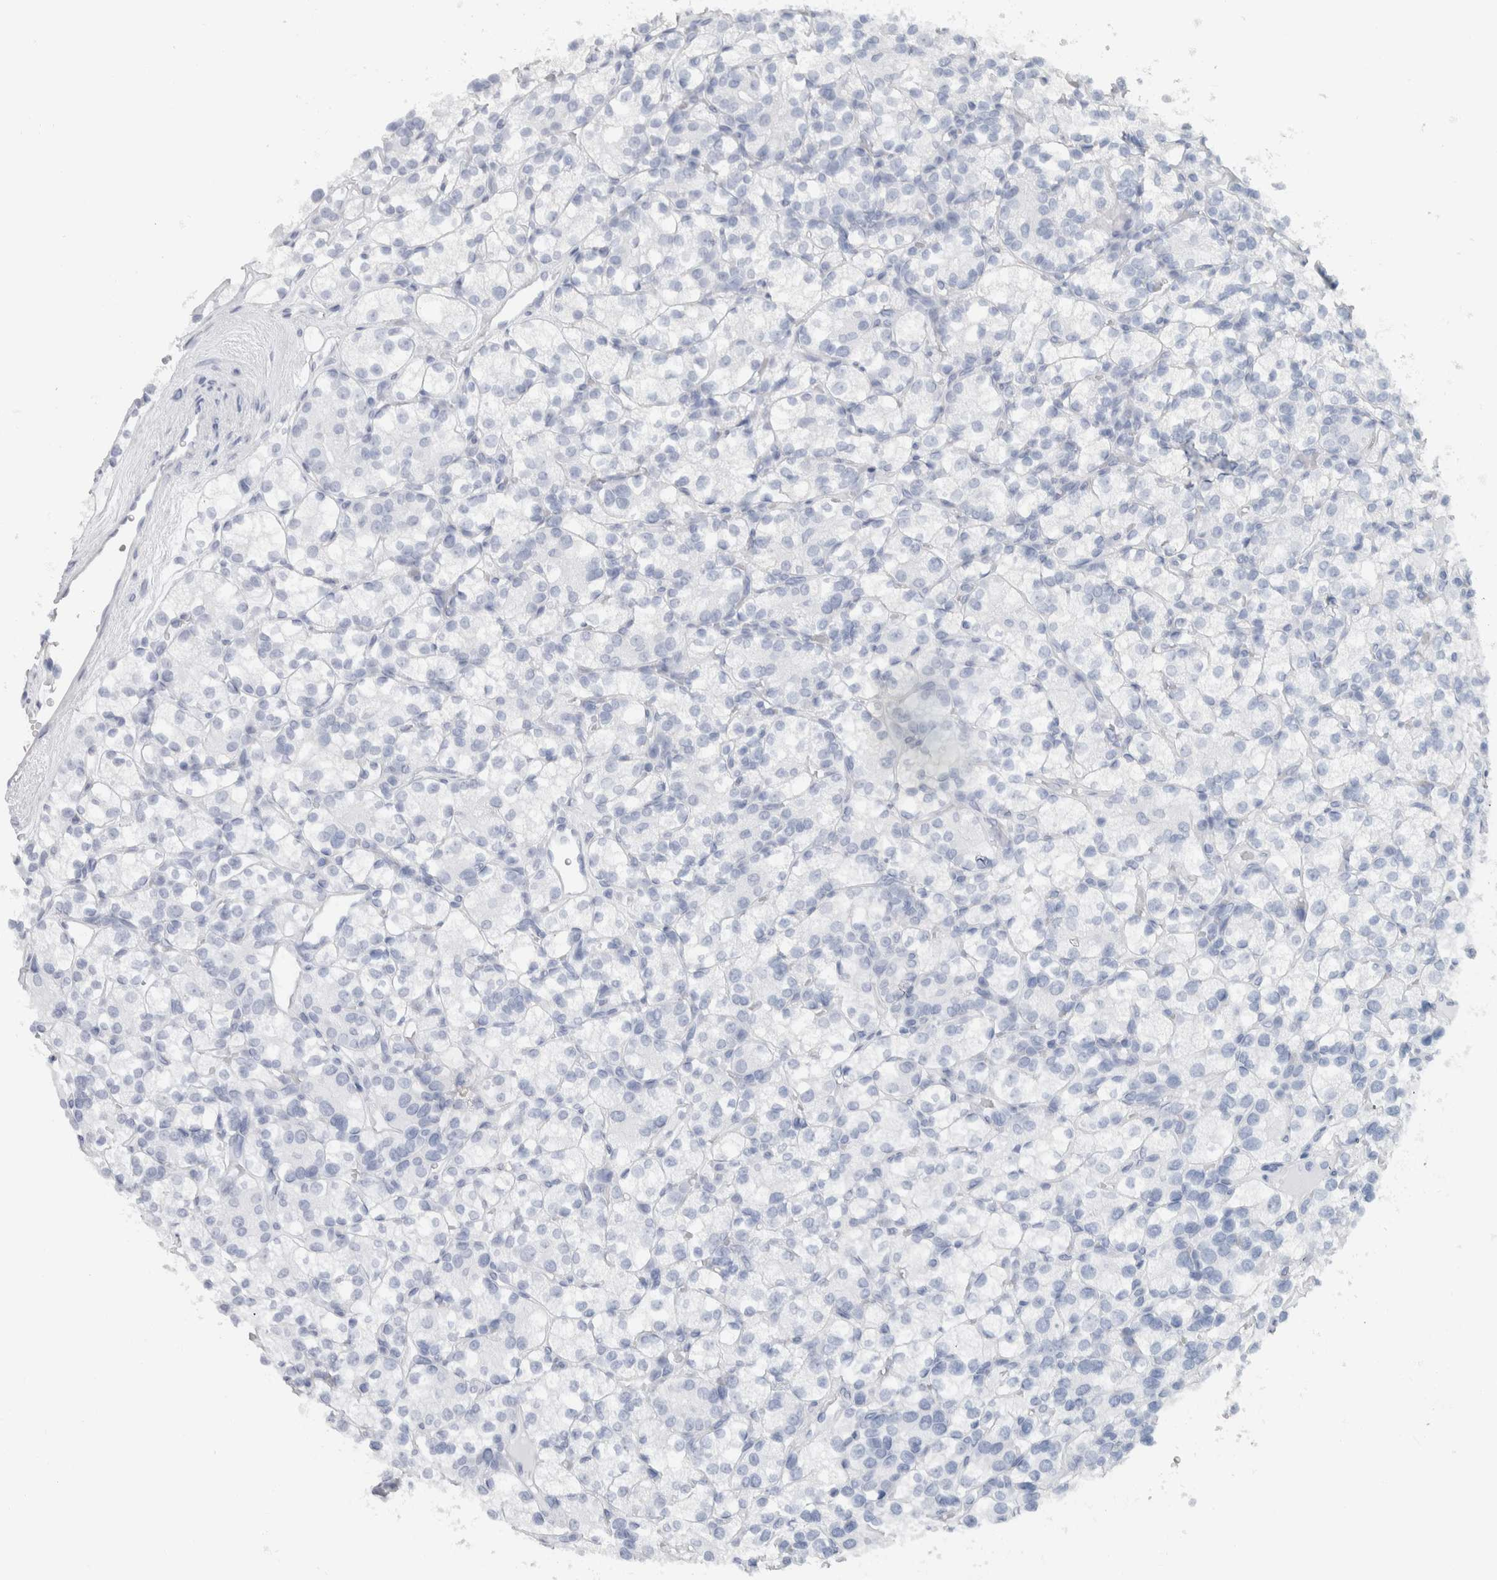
{"staining": {"intensity": "negative", "quantity": "none", "location": "none"}, "tissue": "renal cancer", "cell_type": "Tumor cells", "image_type": "cancer", "snomed": [{"axis": "morphology", "description": "Adenocarcinoma, NOS"}, {"axis": "topography", "description": "Kidney"}], "caption": "Renal adenocarcinoma was stained to show a protein in brown. There is no significant positivity in tumor cells.", "gene": "NEFM", "patient": {"sex": "male", "age": 77}}